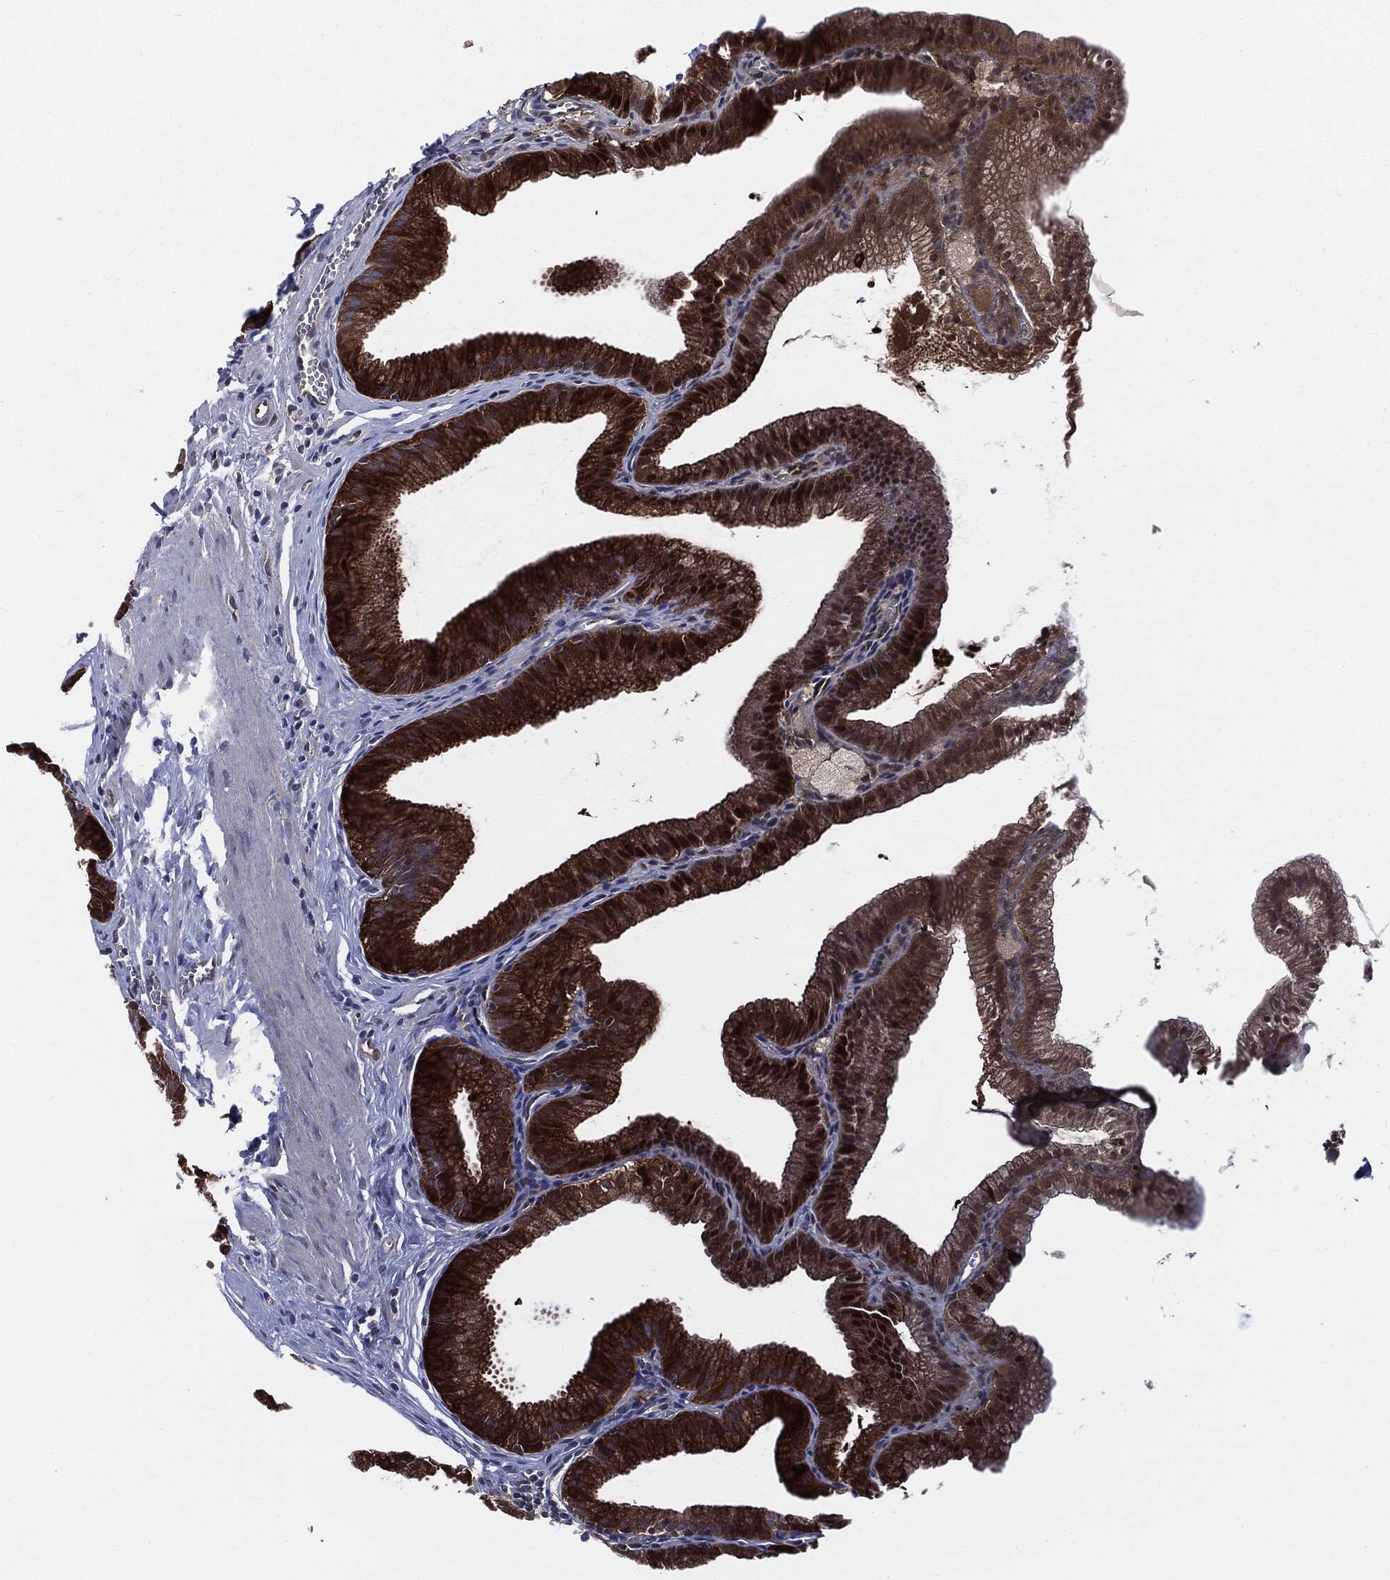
{"staining": {"intensity": "strong", "quantity": ">75%", "location": "cytoplasmic/membranous"}, "tissue": "gallbladder", "cell_type": "Glandular cells", "image_type": "normal", "snomed": [{"axis": "morphology", "description": "Normal tissue, NOS"}, {"axis": "topography", "description": "Gallbladder"}], "caption": "A brown stain labels strong cytoplasmic/membranous staining of a protein in glandular cells of unremarkable human gallbladder. The protein is stained brown, and the nuclei are stained in blue (DAB IHC with brightfield microscopy, high magnification).", "gene": "XPNPEP1", "patient": {"sex": "male", "age": 38}}